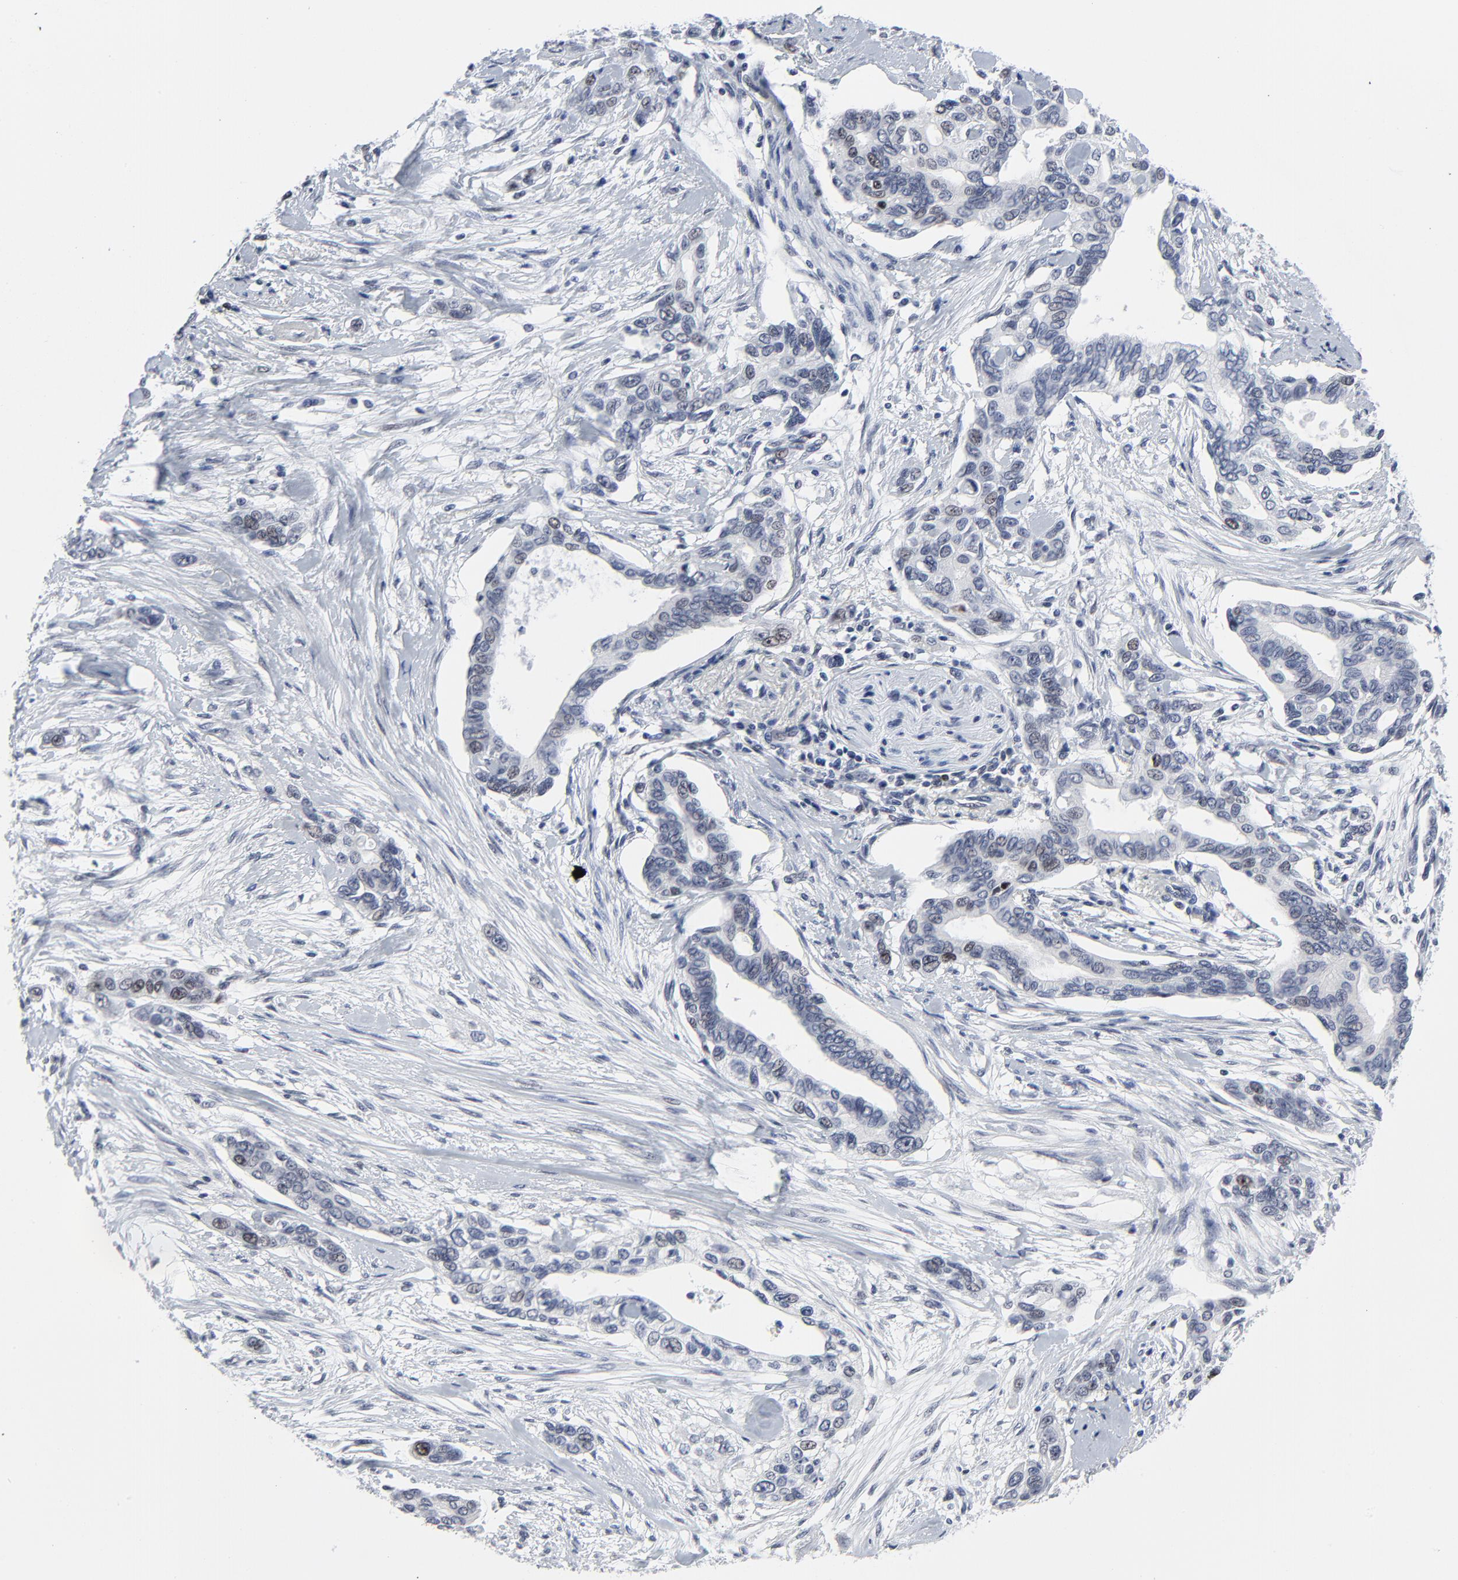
{"staining": {"intensity": "weak", "quantity": "<25%", "location": "nuclear"}, "tissue": "pancreatic cancer", "cell_type": "Tumor cells", "image_type": "cancer", "snomed": [{"axis": "morphology", "description": "Adenocarcinoma, NOS"}, {"axis": "topography", "description": "Pancreas"}], "caption": "Tumor cells are negative for protein expression in human pancreatic cancer.", "gene": "ZNF589", "patient": {"sex": "female", "age": 60}}